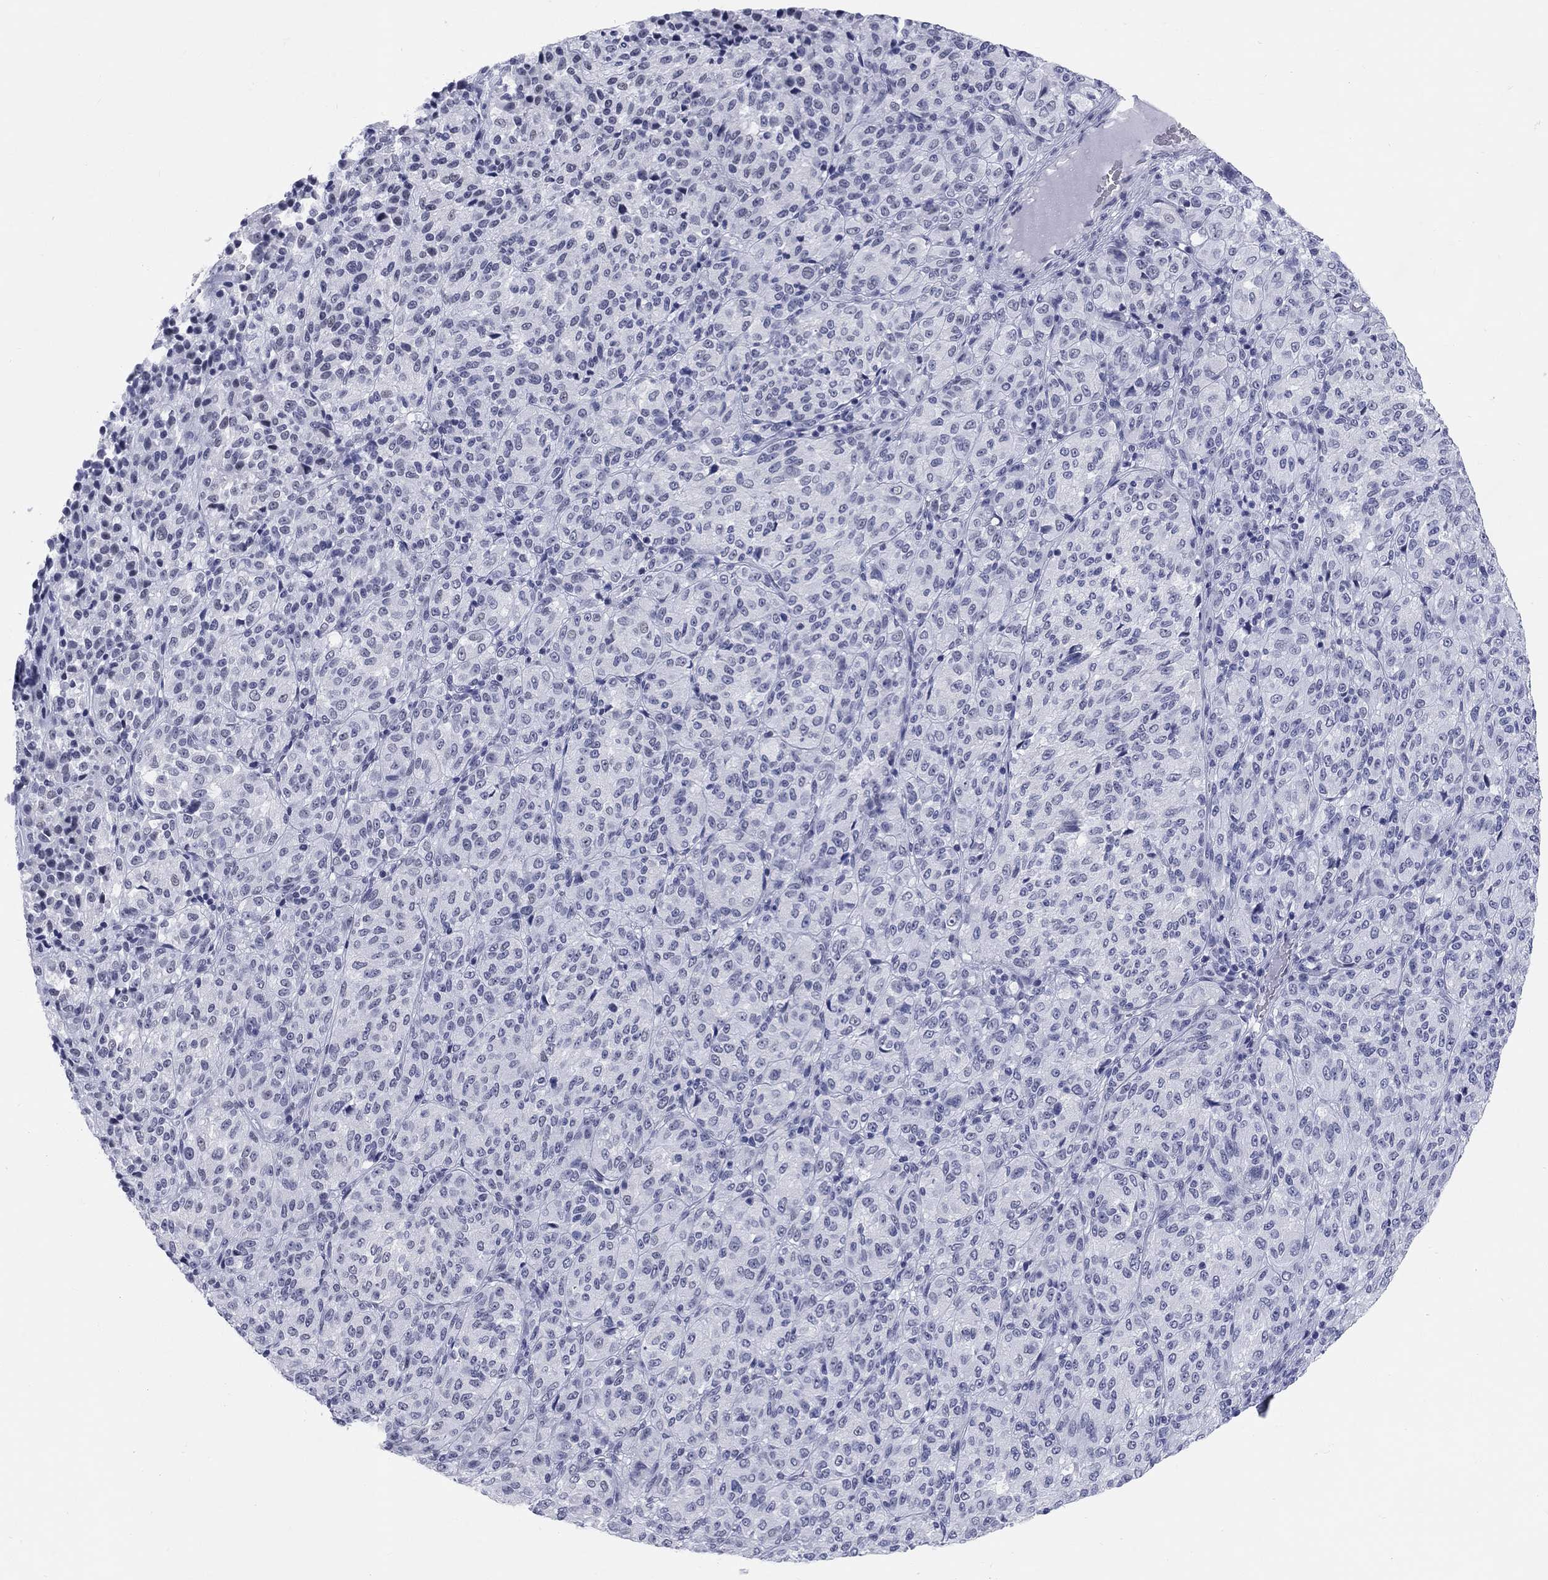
{"staining": {"intensity": "negative", "quantity": "none", "location": "none"}, "tissue": "melanoma", "cell_type": "Tumor cells", "image_type": "cancer", "snomed": [{"axis": "morphology", "description": "Malignant melanoma, Metastatic site"}, {"axis": "topography", "description": "Brain"}], "caption": "Histopathology image shows no protein positivity in tumor cells of melanoma tissue. The staining is performed using DAB brown chromogen with nuclei counter-stained in using hematoxylin.", "gene": "DMTN", "patient": {"sex": "female", "age": 56}}